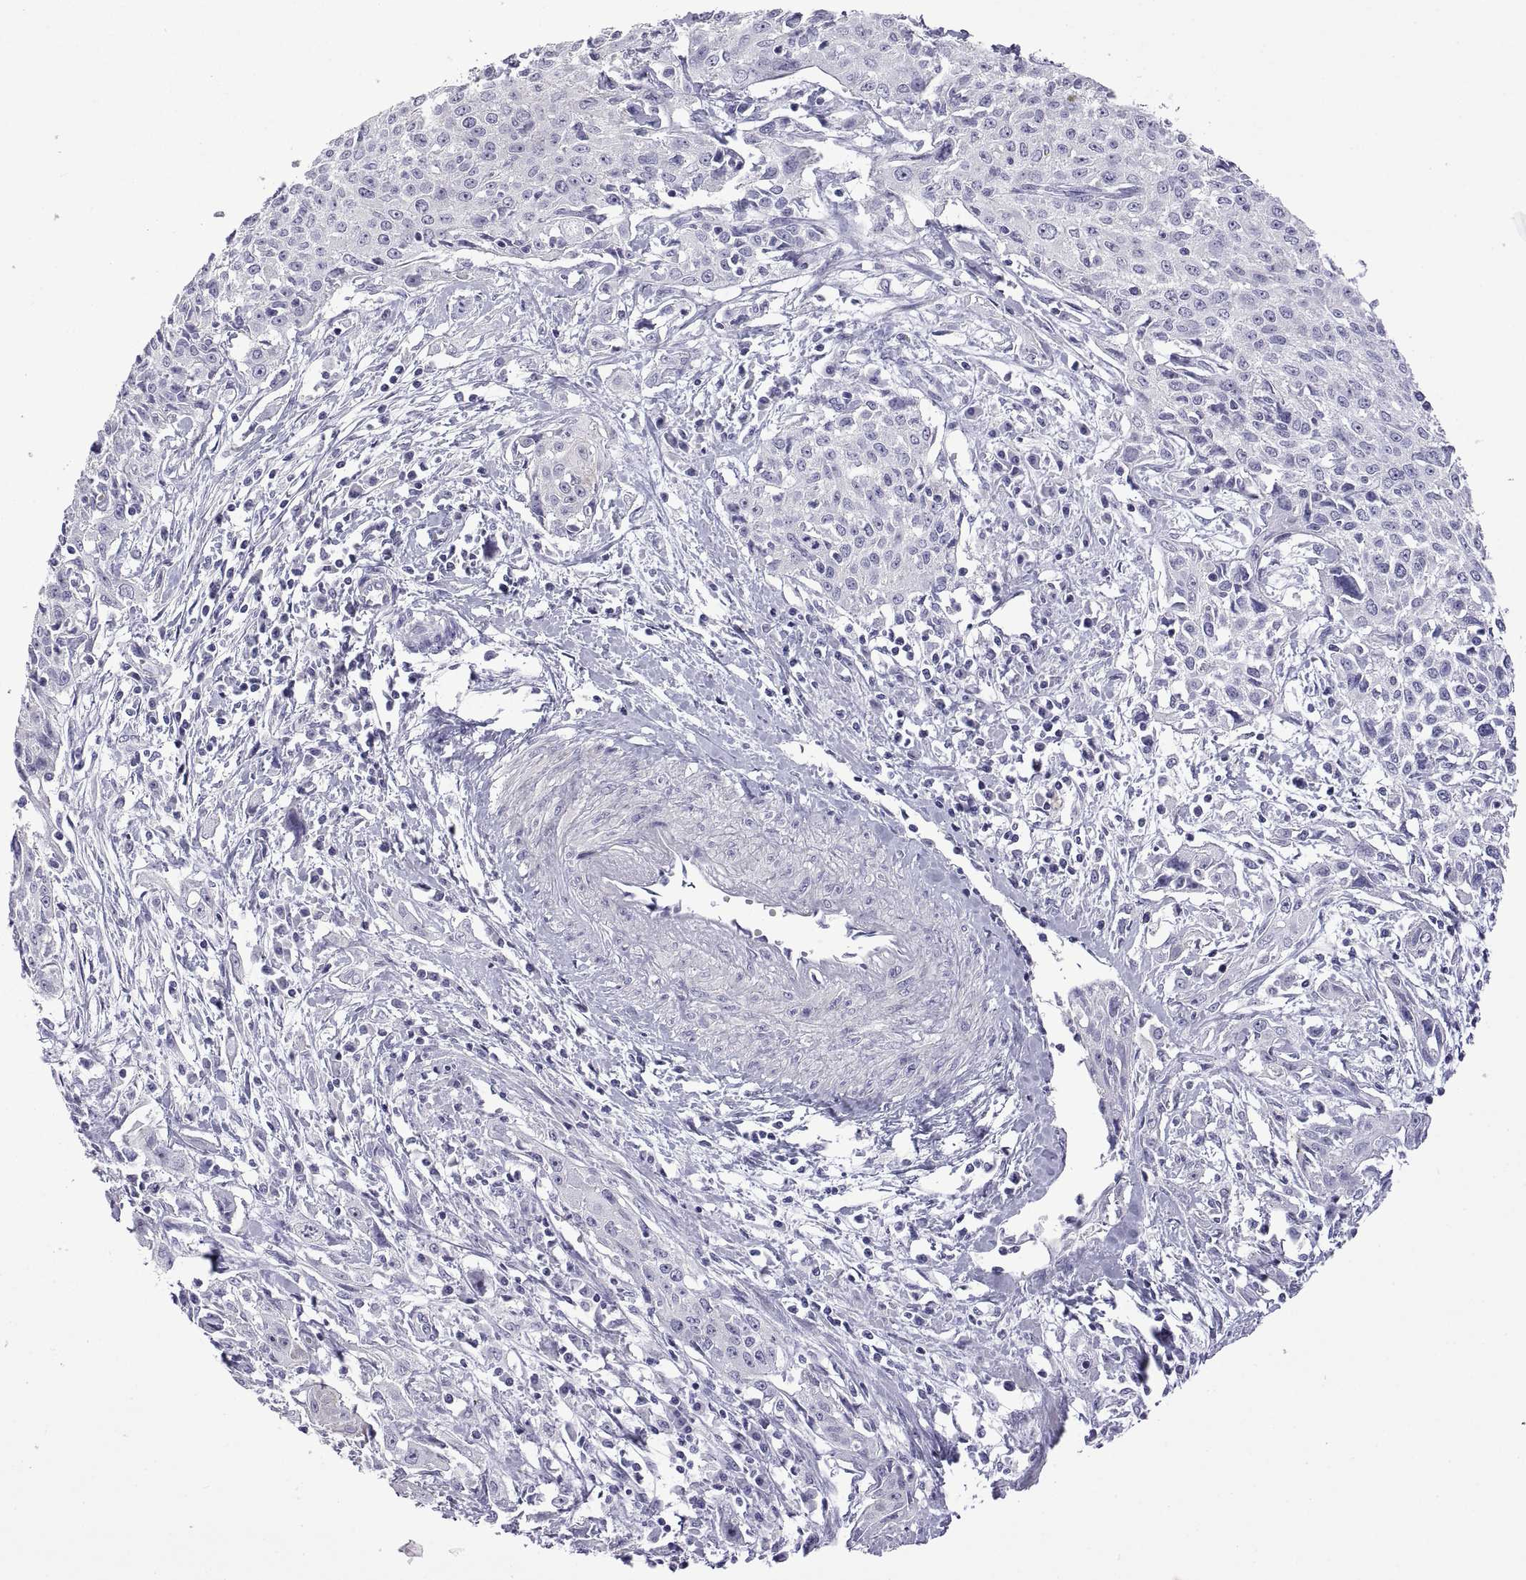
{"staining": {"intensity": "negative", "quantity": "none", "location": "none"}, "tissue": "cervical cancer", "cell_type": "Tumor cells", "image_type": "cancer", "snomed": [{"axis": "morphology", "description": "Squamous cell carcinoma, NOS"}, {"axis": "topography", "description": "Cervix"}], "caption": "Immunohistochemistry (IHC) image of neoplastic tissue: cervical cancer (squamous cell carcinoma) stained with DAB demonstrates no significant protein staining in tumor cells.", "gene": "VSX2", "patient": {"sex": "female", "age": 38}}